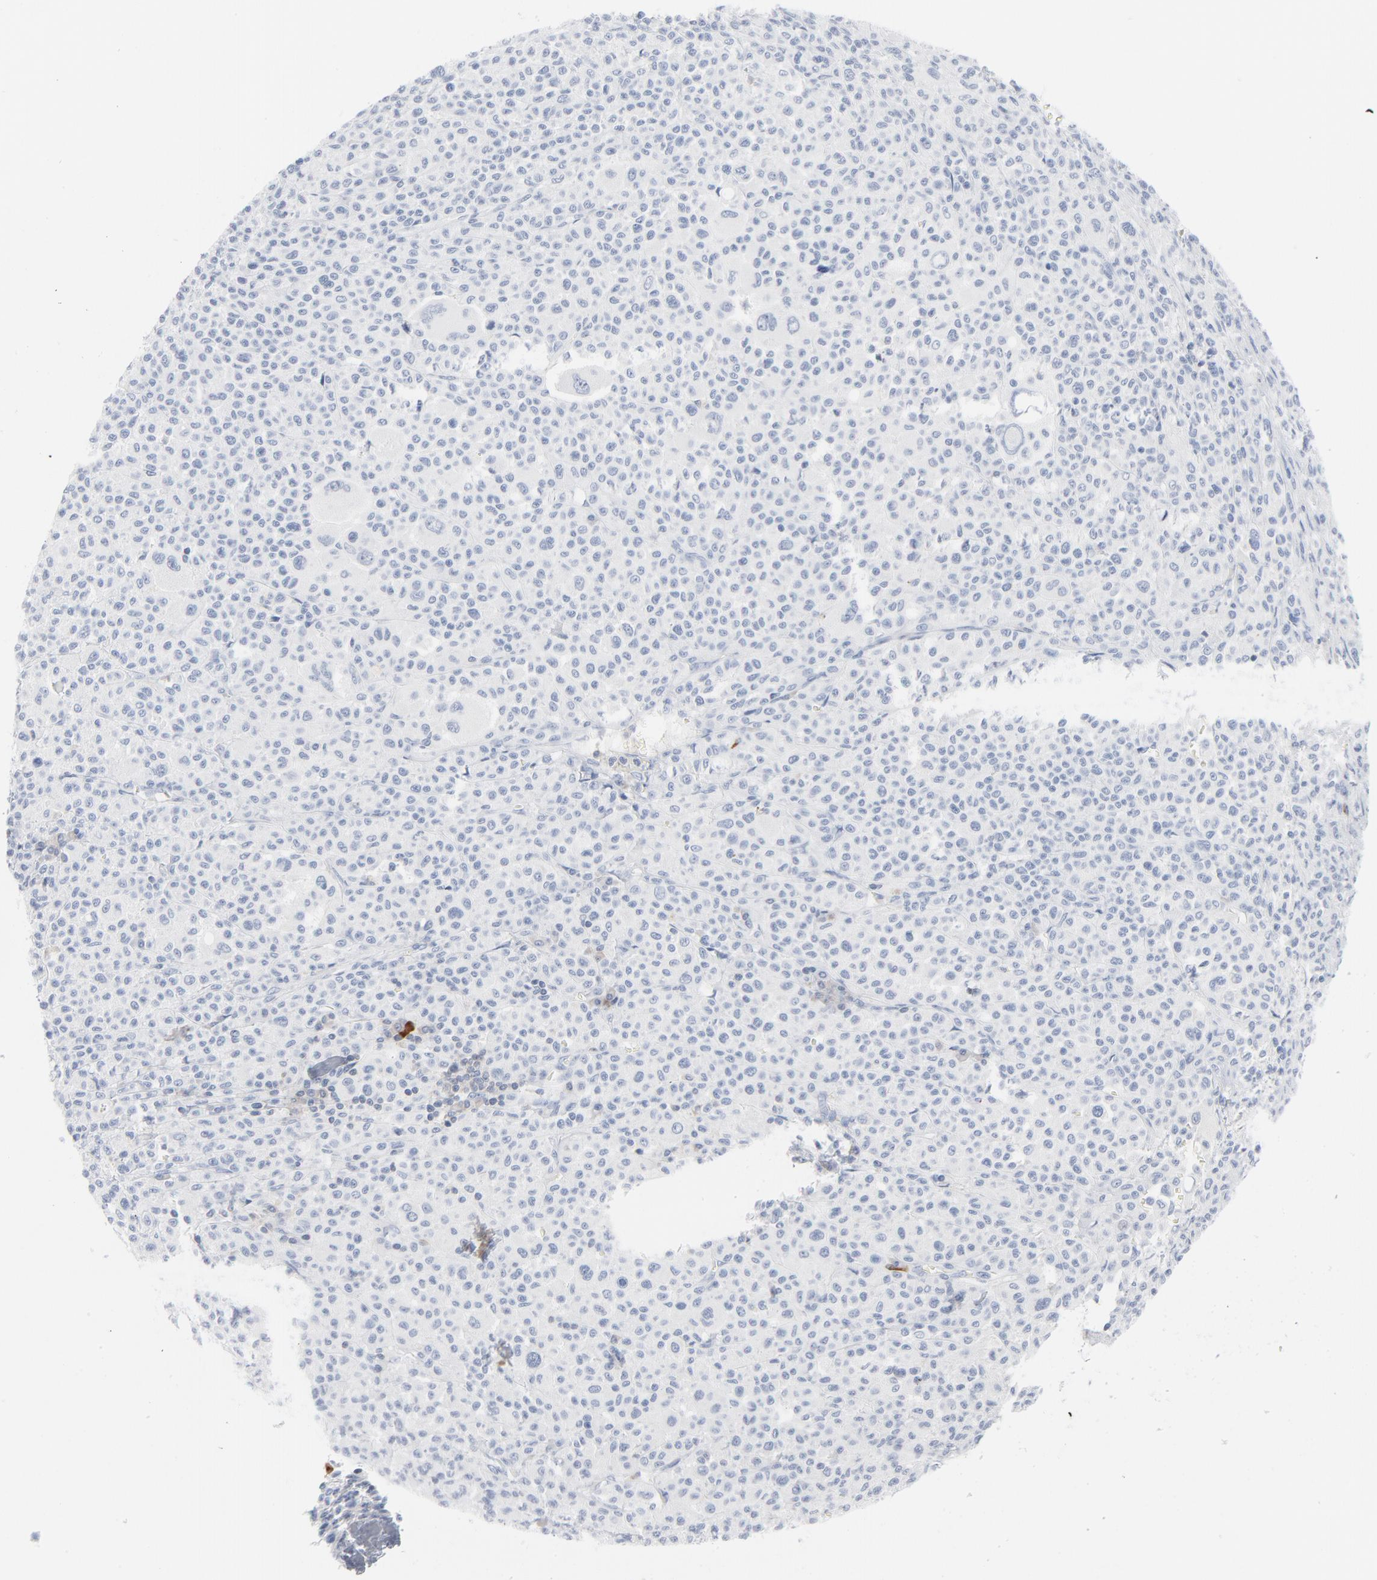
{"staining": {"intensity": "negative", "quantity": "none", "location": "none"}, "tissue": "melanoma", "cell_type": "Tumor cells", "image_type": "cancer", "snomed": [{"axis": "morphology", "description": "Malignant melanoma, Metastatic site"}, {"axis": "topography", "description": "Skin"}], "caption": "Image shows no protein expression in tumor cells of melanoma tissue.", "gene": "PTK2B", "patient": {"sex": "female", "age": 74}}